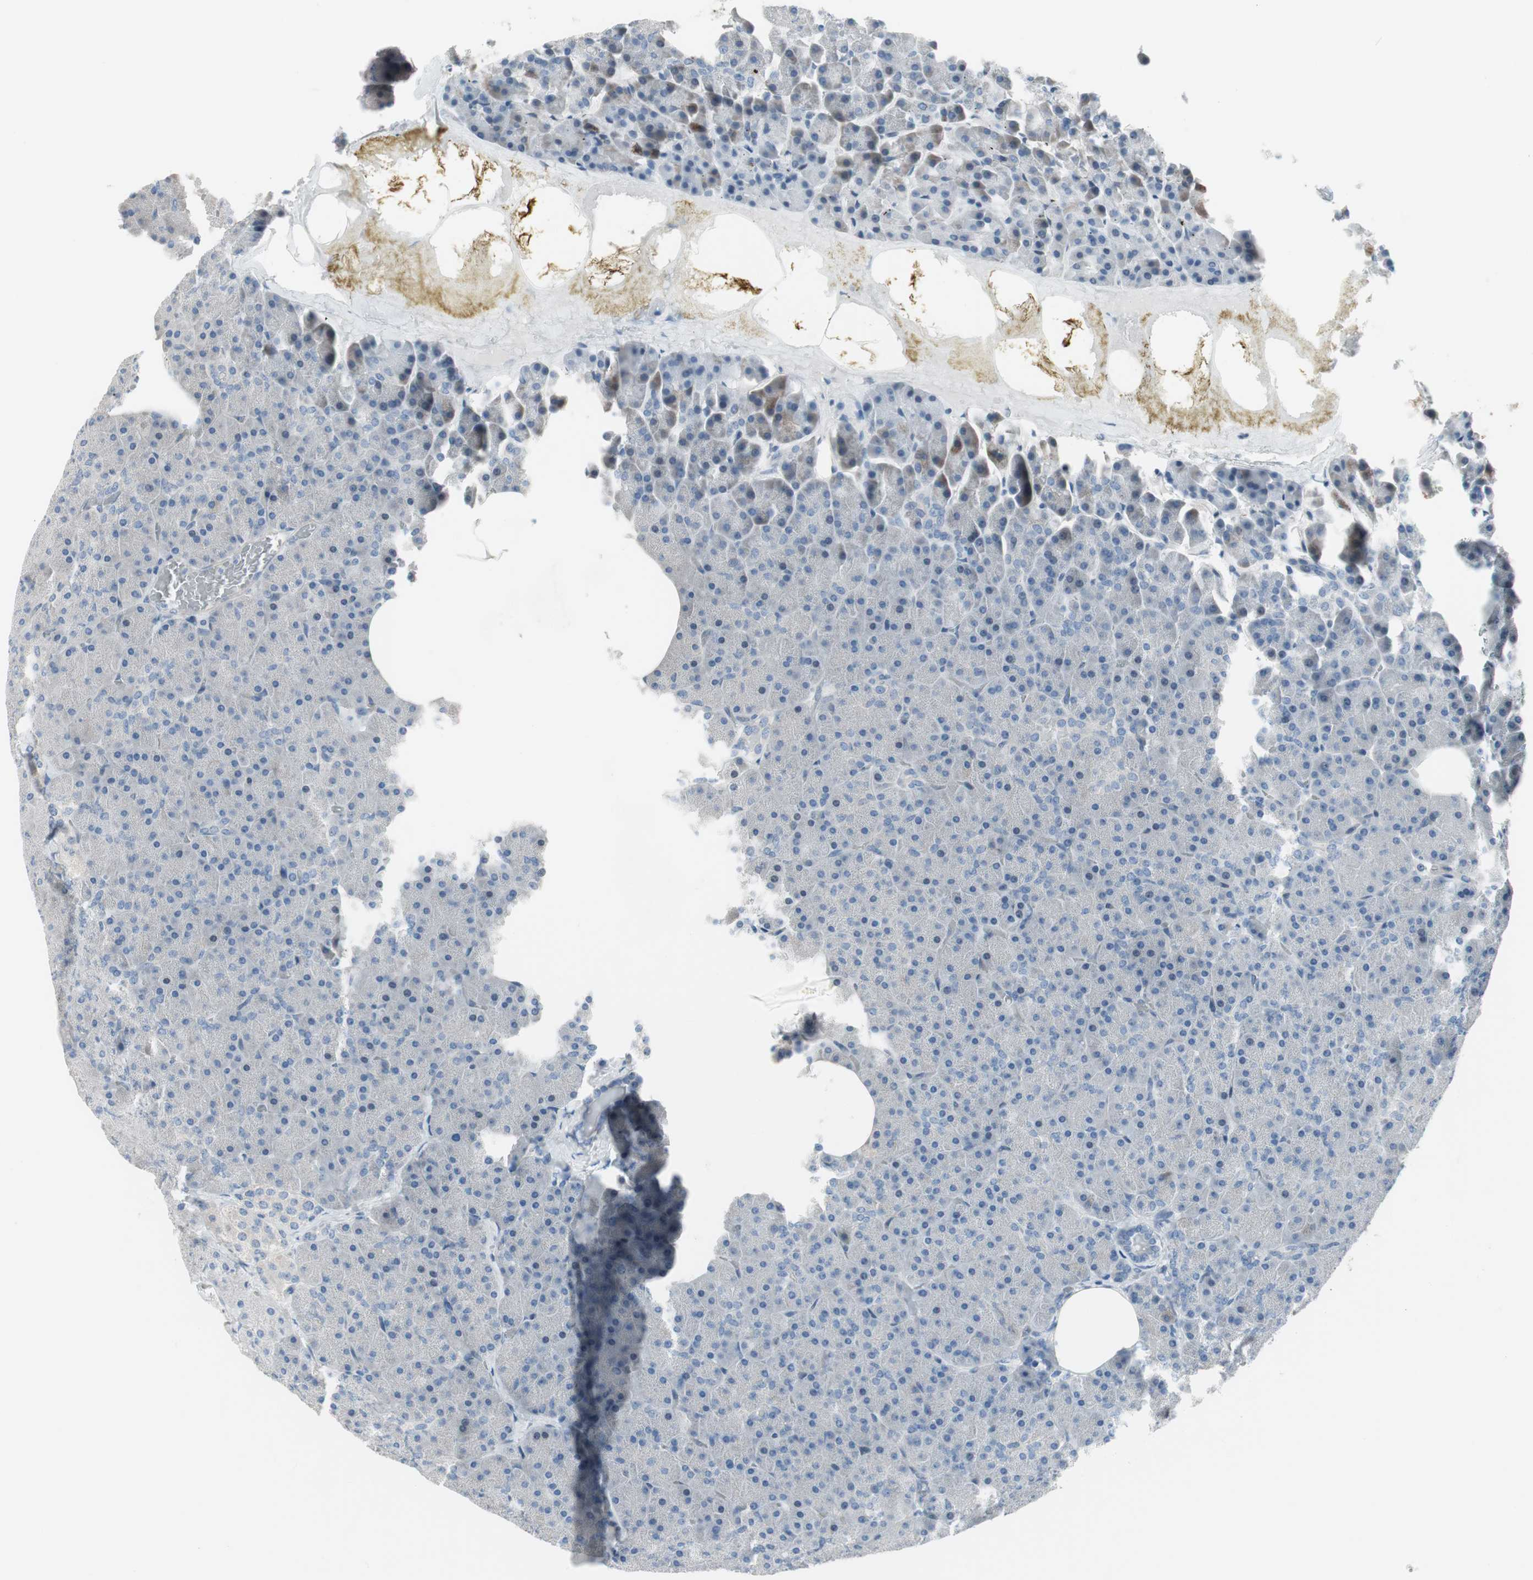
{"staining": {"intensity": "negative", "quantity": "none", "location": "none"}, "tissue": "pancreas", "cell_type": "Exocrine glandular cells", "image_type": "normal", "snomed": [{"axis": "morphology", "description": "Normal tissue, NOS"}, {"axis": "topography", "description": "Pancreas"}], "caption": "A histopathology image of pancreas stained for a protein demonstrates no brown staining in exocrine glandular cells.", "gene": "PIGR", "patient": {"sex": "female", "age": 35}}